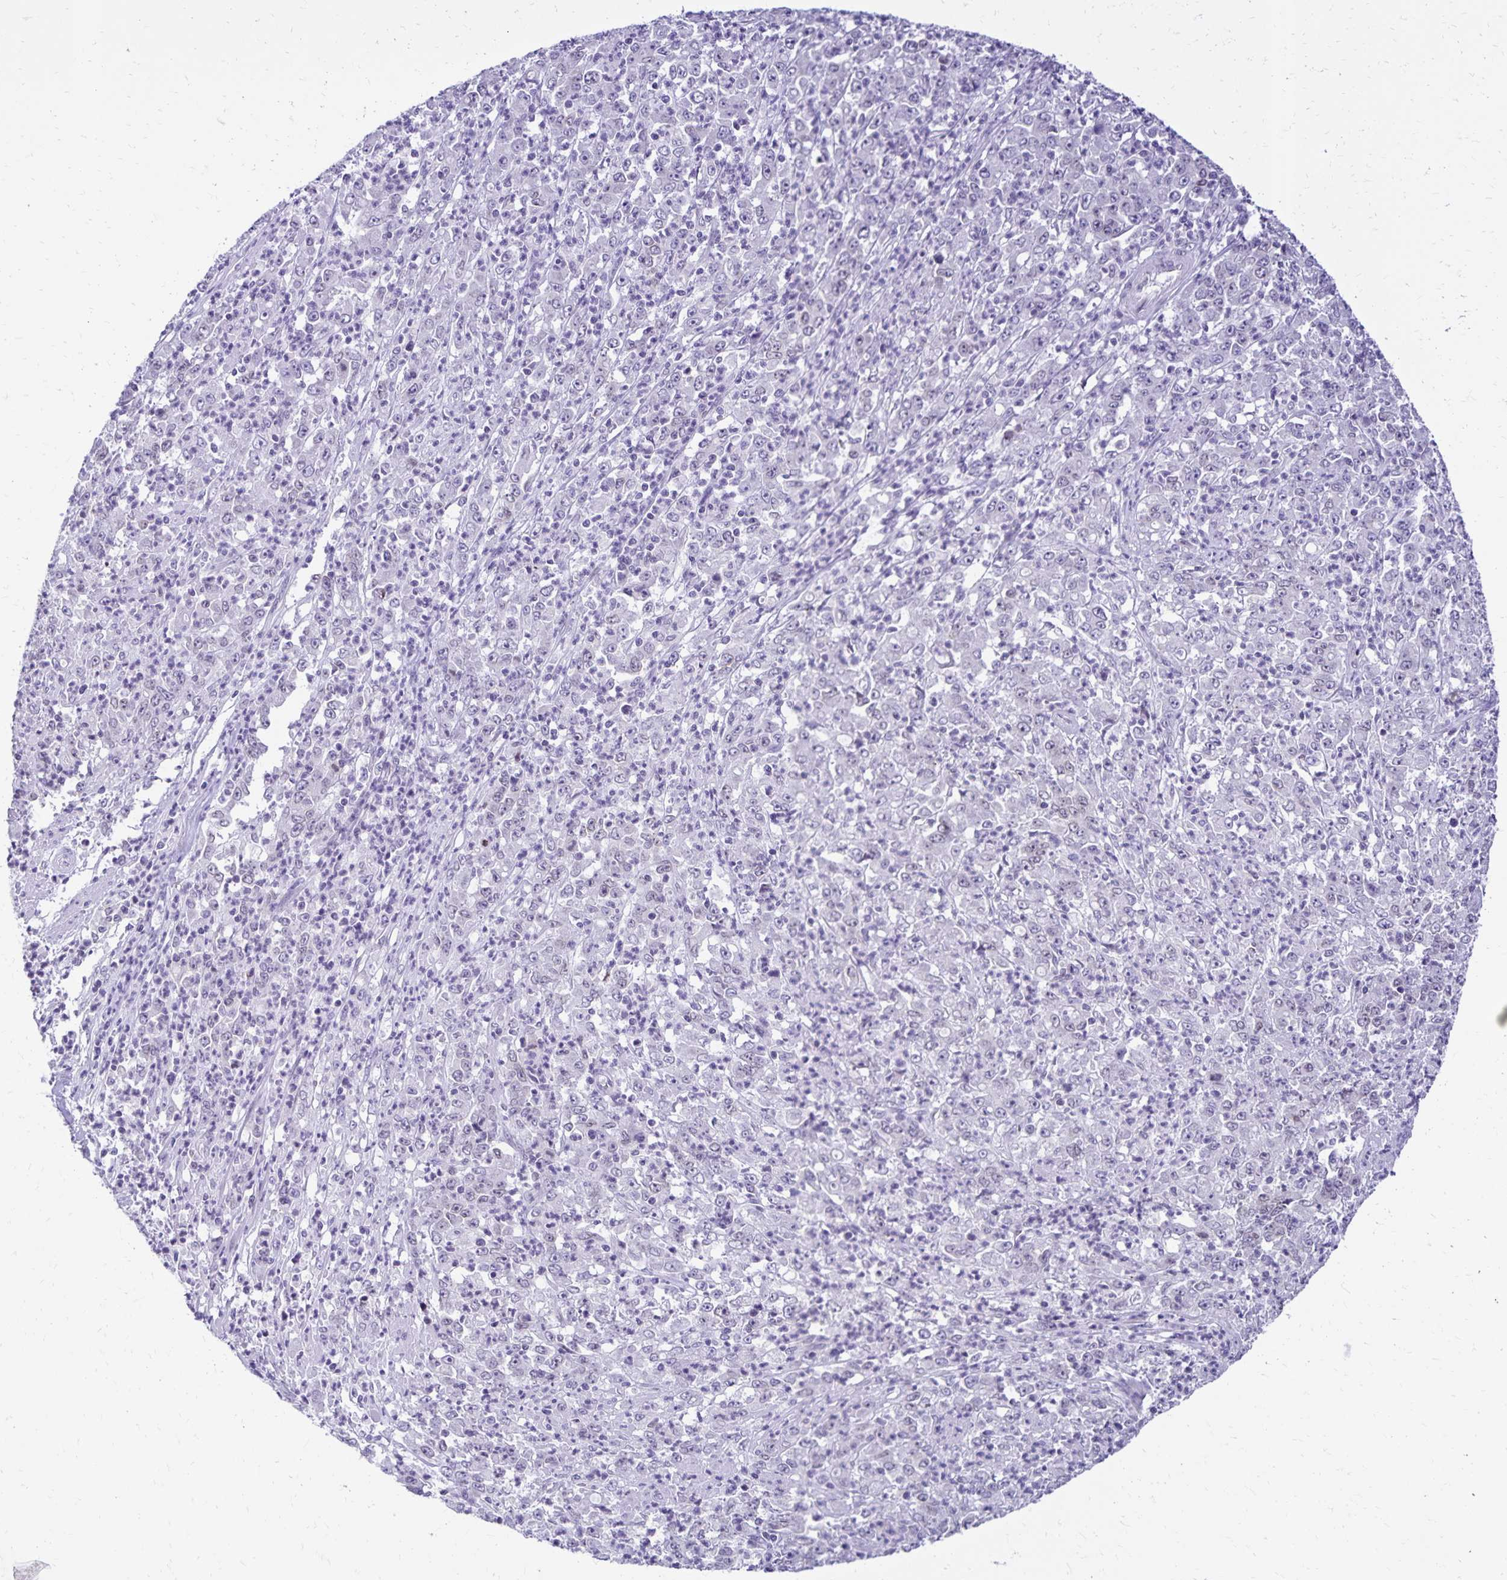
{"staining": {"intensity": "negative", "quantity": "none", "location": "none"}, "tissue": "stomach cancer", "cell_type": "Tumor cells", "image_type": "cancer", "snomed": [{"axis": "morphology", "description": "Adenocarcinoma, NOS"}, {"axis": "topography", "description": "Stomach, lower"}], "caption": "This is a photomicrograph of IHC staining of stomach adenocarcinoma, which shows no positivity in tumor cells.", "gene": "FAM166C", "patient": {"sex": "female", "age": 71}}